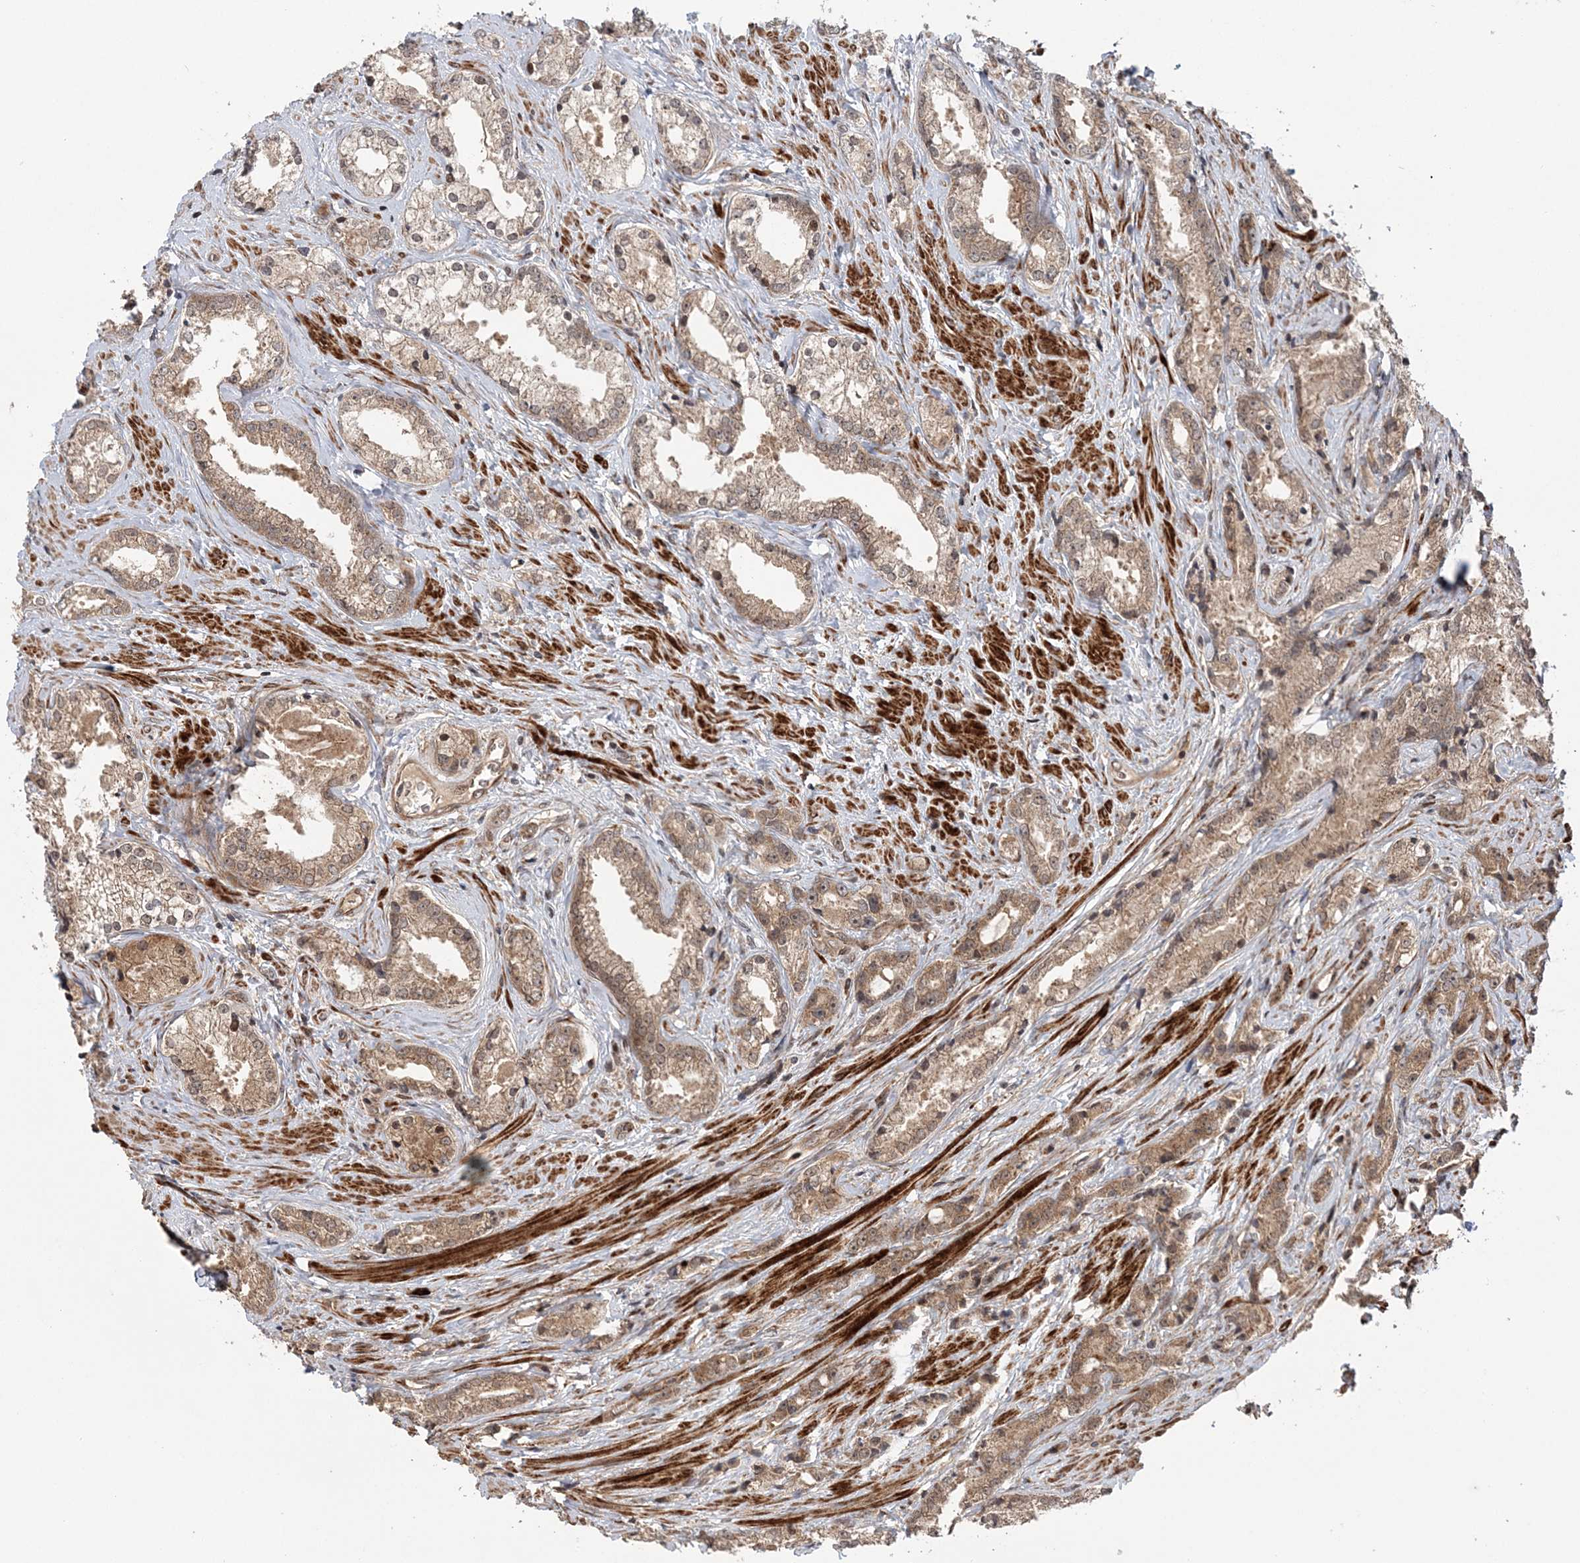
{"staining": {"intensity": "moderate", "quantity": ">75%", "location": "cytoplasmic/membranous"}, "tissue": "prostate cancer", "cell_type": "Tumor cells", "image_type": "cancer", "snomed": [{"axis": "morphology", "description": "Adenocarcinoma, High grade"}, {"axis": "topography", "description": "Prostate"}], "caption": "About >75% of tumor cells in prostate high-grade adenocarcinoma exhibit moderate cytoplasmic/membranous protein expression as visualized by brown immunohistochemical staining.", "gene": "UBTD2", "patient": {"sex": "male", "age": 66}}